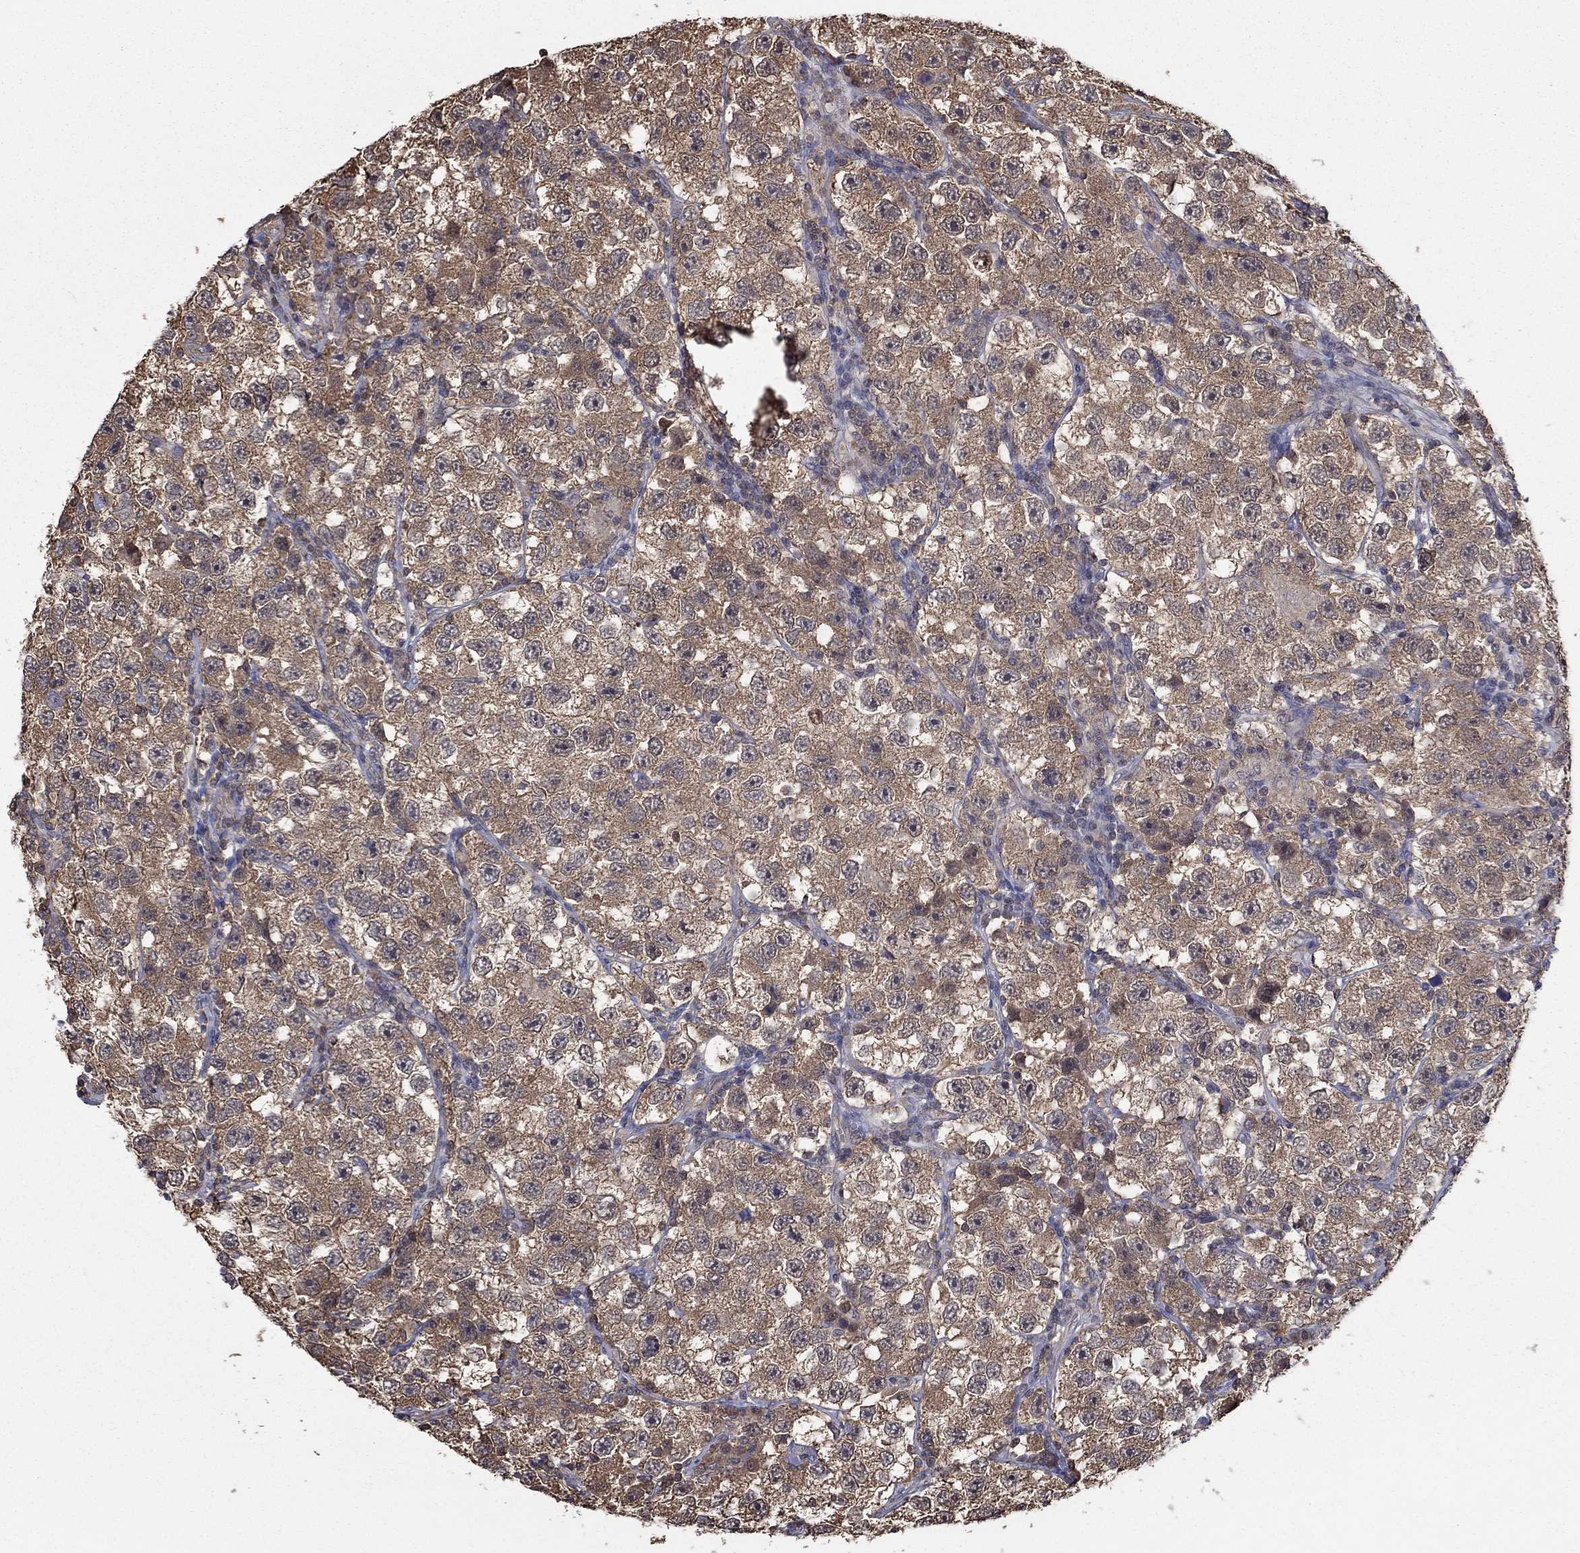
{"staining": {"intensity": "weak", "quantity": ">75%", "location": "cytoplasmic/membranous"}, "tissue": "testis cancer", "cell_type": "Tumor cells", "image_type": "cancer", "snomed": [{"axis": "morphology", "description": "Seminoma, NOS"}, {"axis": "topography", "description": "Testis"}], "caption": "Tumor cells display weak cytoplasmic/membranous expression in about >75% of cells in testis seminoma. The protein of interest is stained brown, and the nuclei are stained in blue (DAB (3,3'-diaminobenzidine) IHC with brightfield microscopy, high magnification).", "gene": "RNF114", "patient": {"sex": "male", "age": 26}}